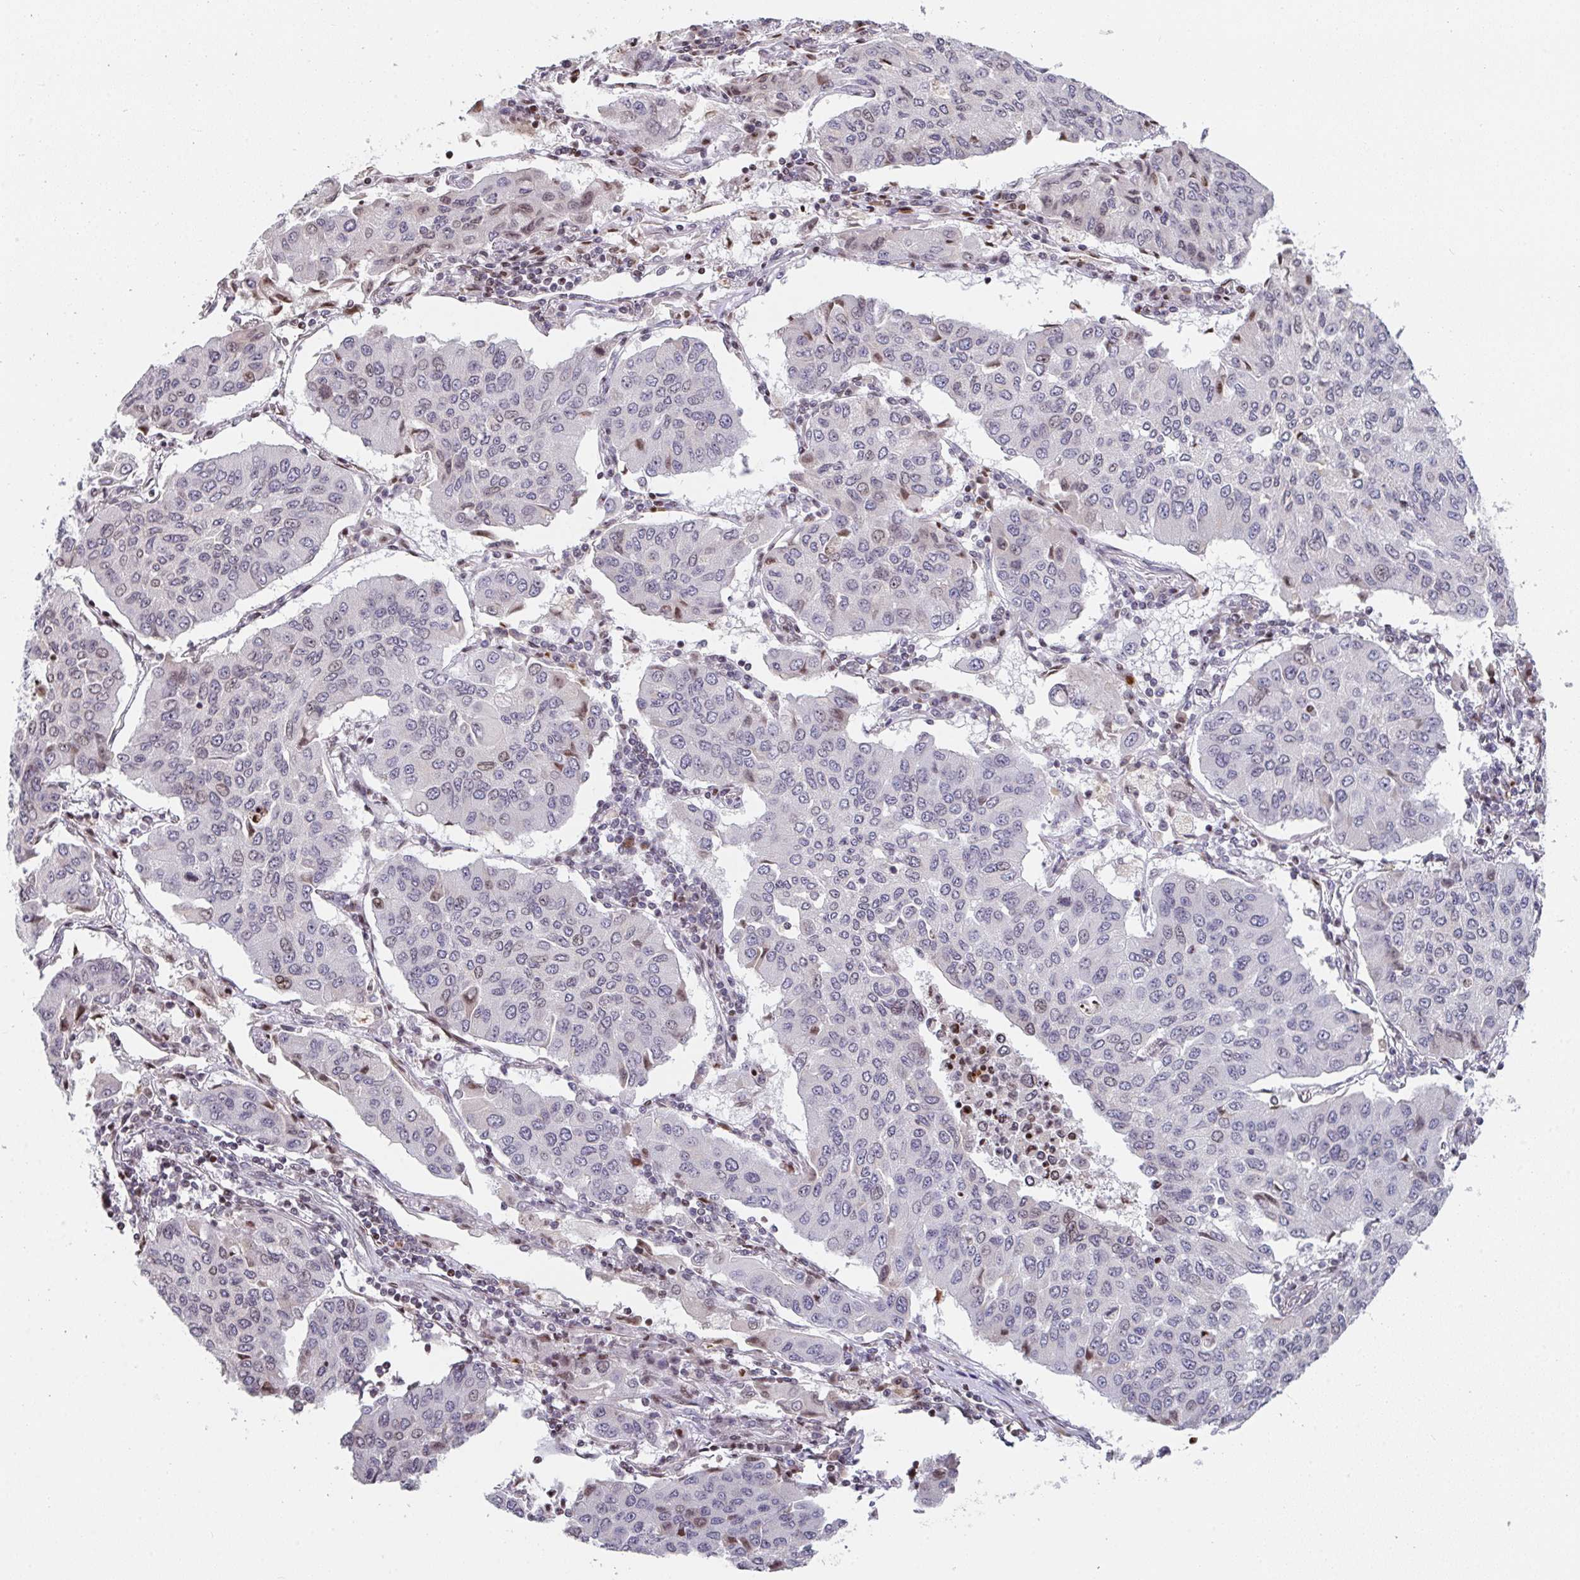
{"staining": {"intensity": "negative", "quantity": "none", "location": "none"}, "tissue": "lung cancer", "cell_type": "Tumor cells", "image_type": "cancer", "snomed": [{"axis": "morphology", "description": "Squamous cell carcinoma, NOS"}, {"axis": "topography", "description": "Lung"}], "caption": "Immunohistochemical staining of human lung cancer (squamous cell carcinoma) displays no significant expression in tumor cells.", "gene": "PCDHB8", "patient": {"sex": "male", "age": 74}}